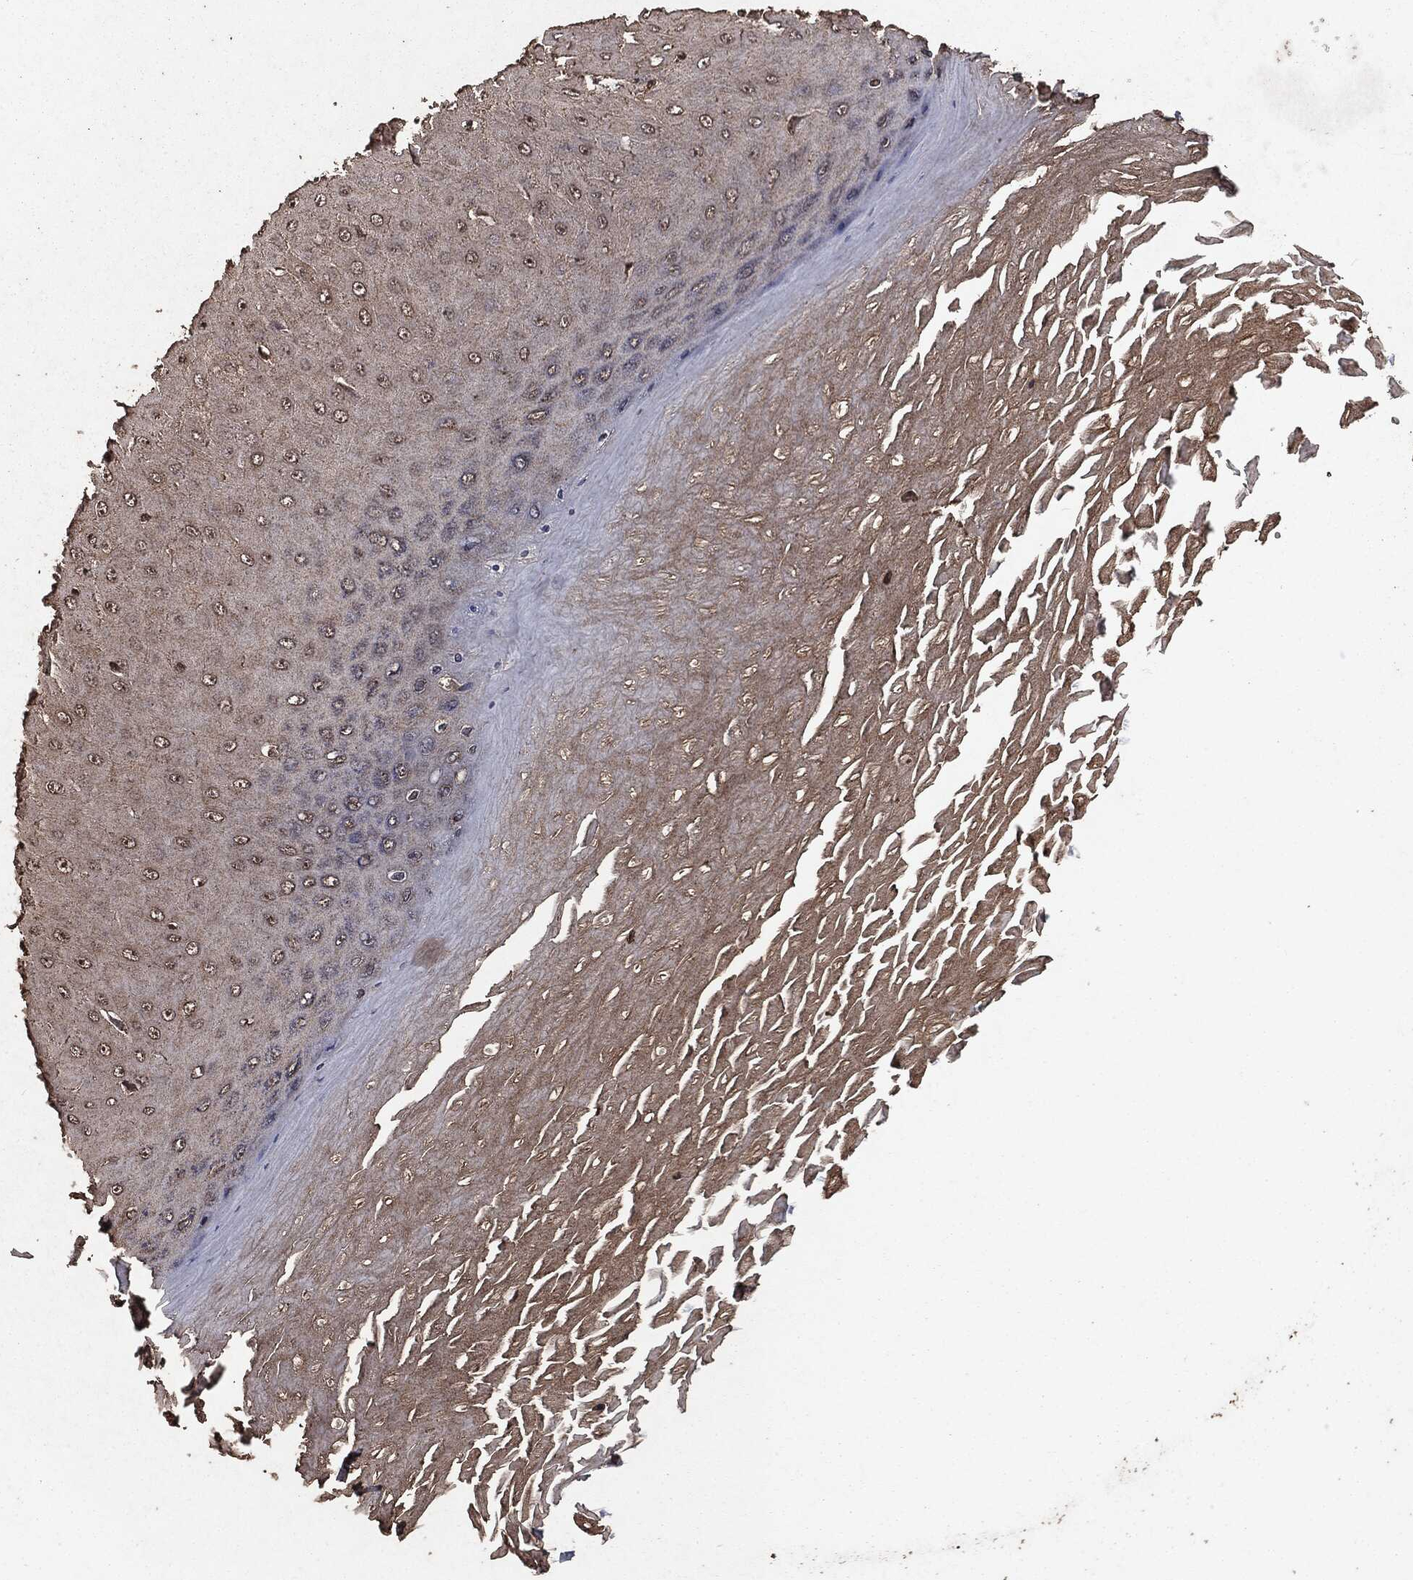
{"staining": {"intensity": "negative", "quantity": "none", "location": "none"}, "tissue": "skin cancer", "cell_type": "Tumor cells", "image_type": "cancer", "snomed": [{"axis": "morphology", "description": "Inflammation, NOS"}, {"axis": "morphology", "description": "Squamous cell carcinoma, NOS"}, {"axis": "topography", "description": "Skin"}], "caption": "Immunohistochemistry (IHC) of skin cancer (squamous cell carcinoma) reveals no expression in tumor cells. Nuclei are stained in blue.", "gene": "NME1", "patient": {"sex": "male", "age": 70}}